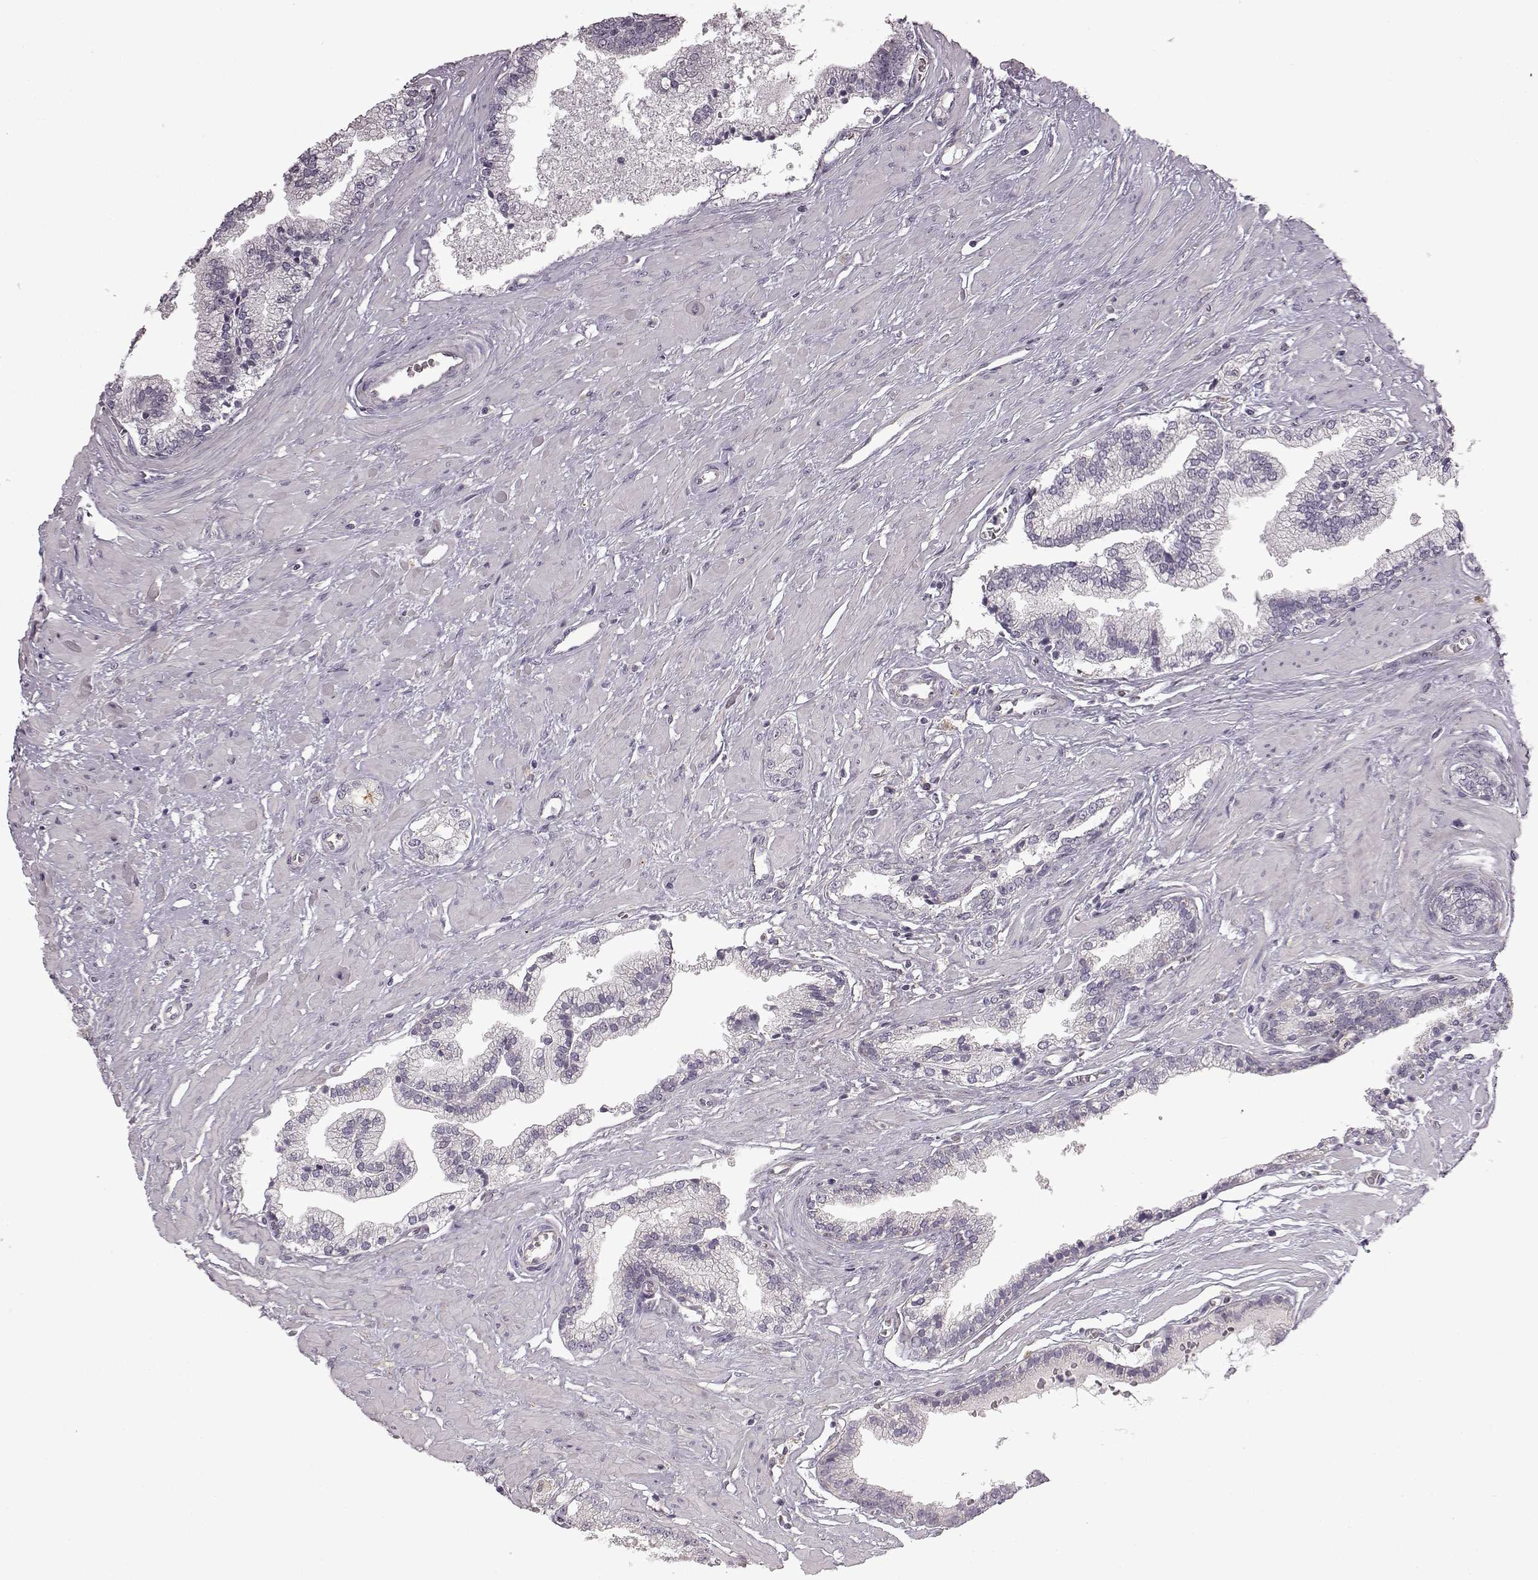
{"staining": {"intensity": "negative", "quantity": "none", "location": "none"}, "tissue": "prostate cancer", "cell_type": "Tumor cells", "image_type": "cancer", "snomed": [{"axis": "morphology", "description": "Adenocarcinoma, Low grade"}, {"axis": "topography", "description": "Prostate"}], "caption": "Immunohistochemical staining of low-grade adenocarcinoma (prostate) exhibits no significant staining in tumor cells. The staining was performed using DAB to visualize the protein expression in brown, while the nuclei were stained in blue with hematoxylin (Magnification: 20x).", "gene": "B3GNT6", "patient": {"sex": "male", "age": 60}}